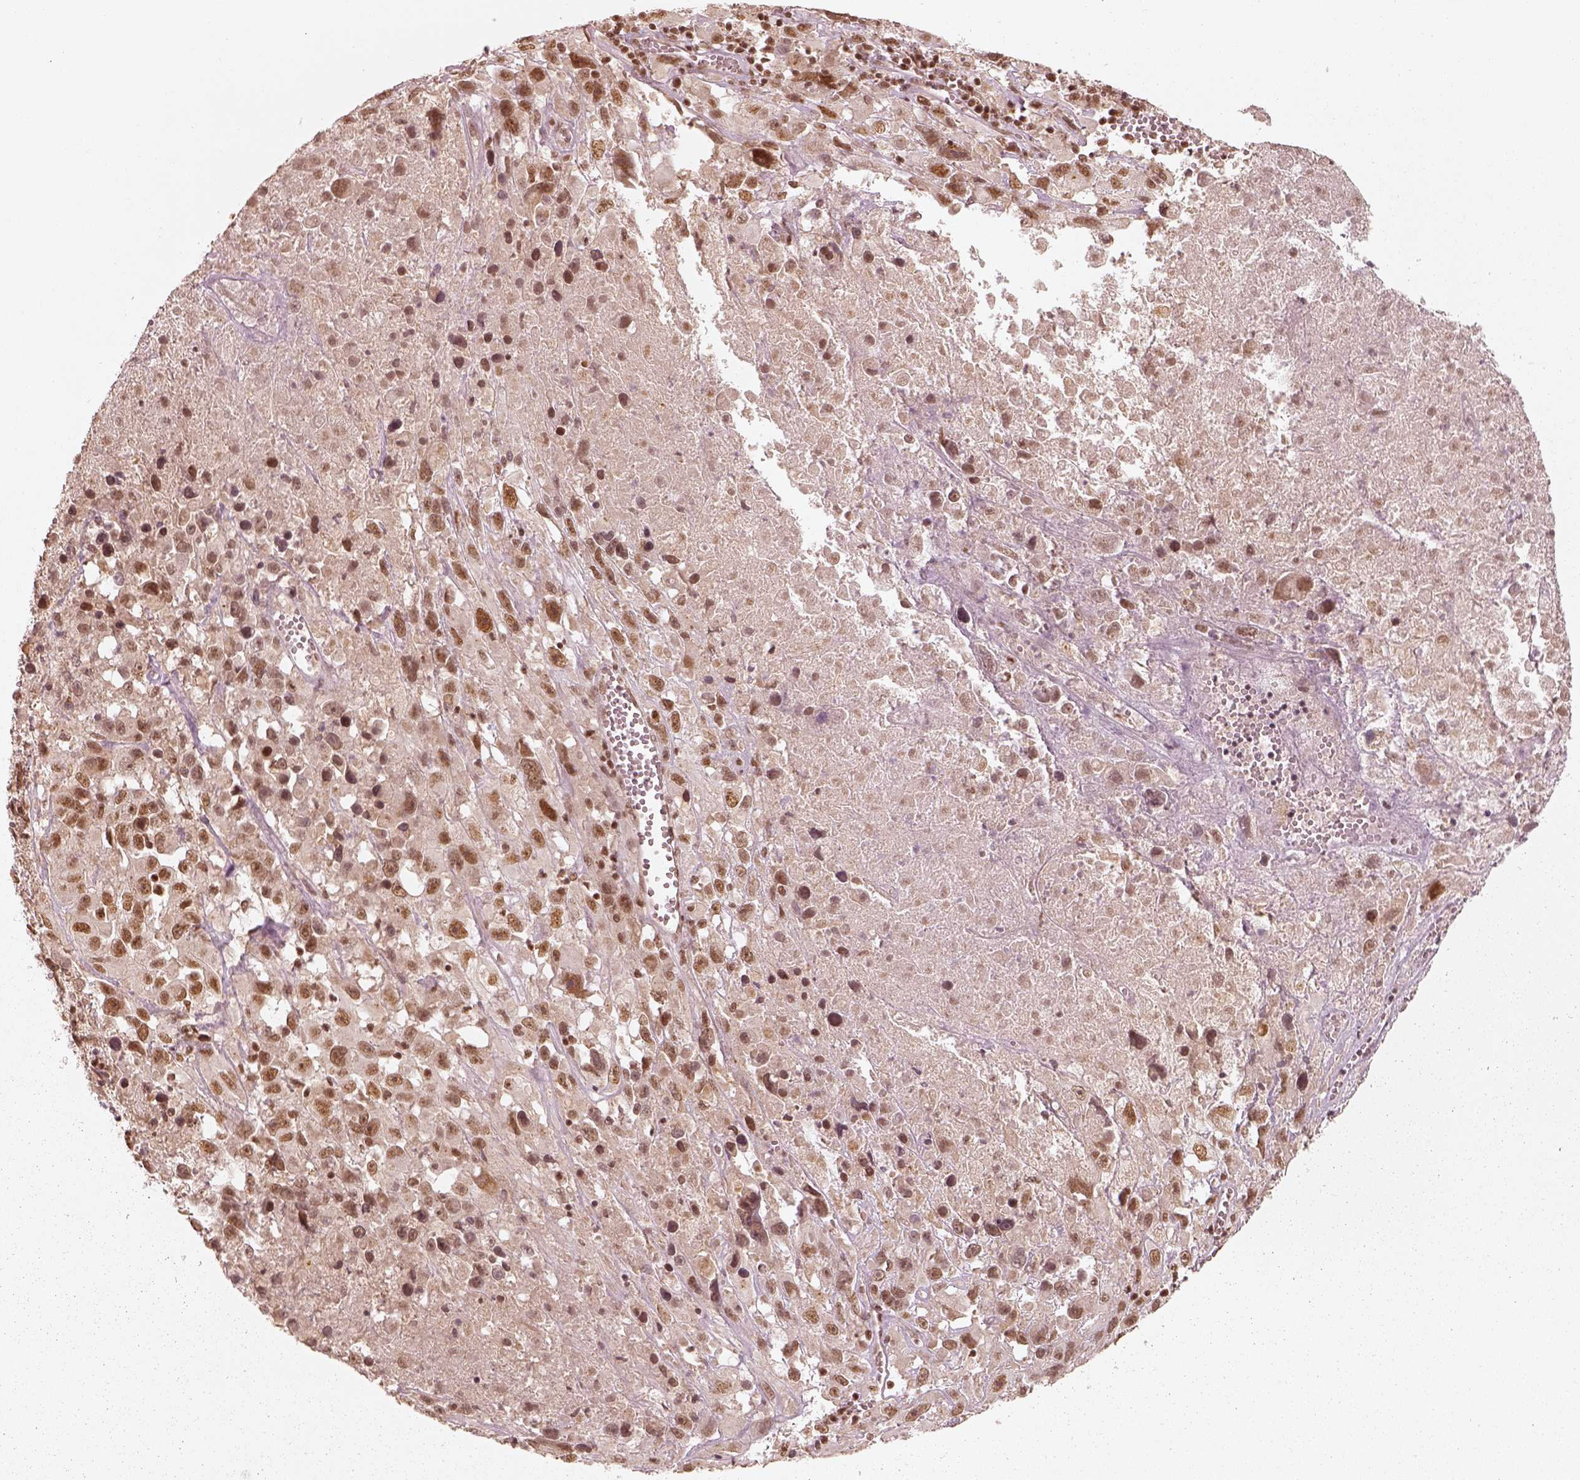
{"staining": {"intensity": "moderate", "quantity": ">75%", "location": "nuclear"}, "tissue": "melanoma", "cell_type": "Tumor cells", "image_type": "cancer", "snomed": [{"axis": "morphology", "description": "Malignant melanoma, Metastatic site"}, {"axis": "topography", "description": "Lymph node"}], "caption": "Human melanoma stained with a protein marker demonstrates moderate staining in tumor cells.", "gene": "GMEB2", "patient": {"sex": "male", "age": 50}}